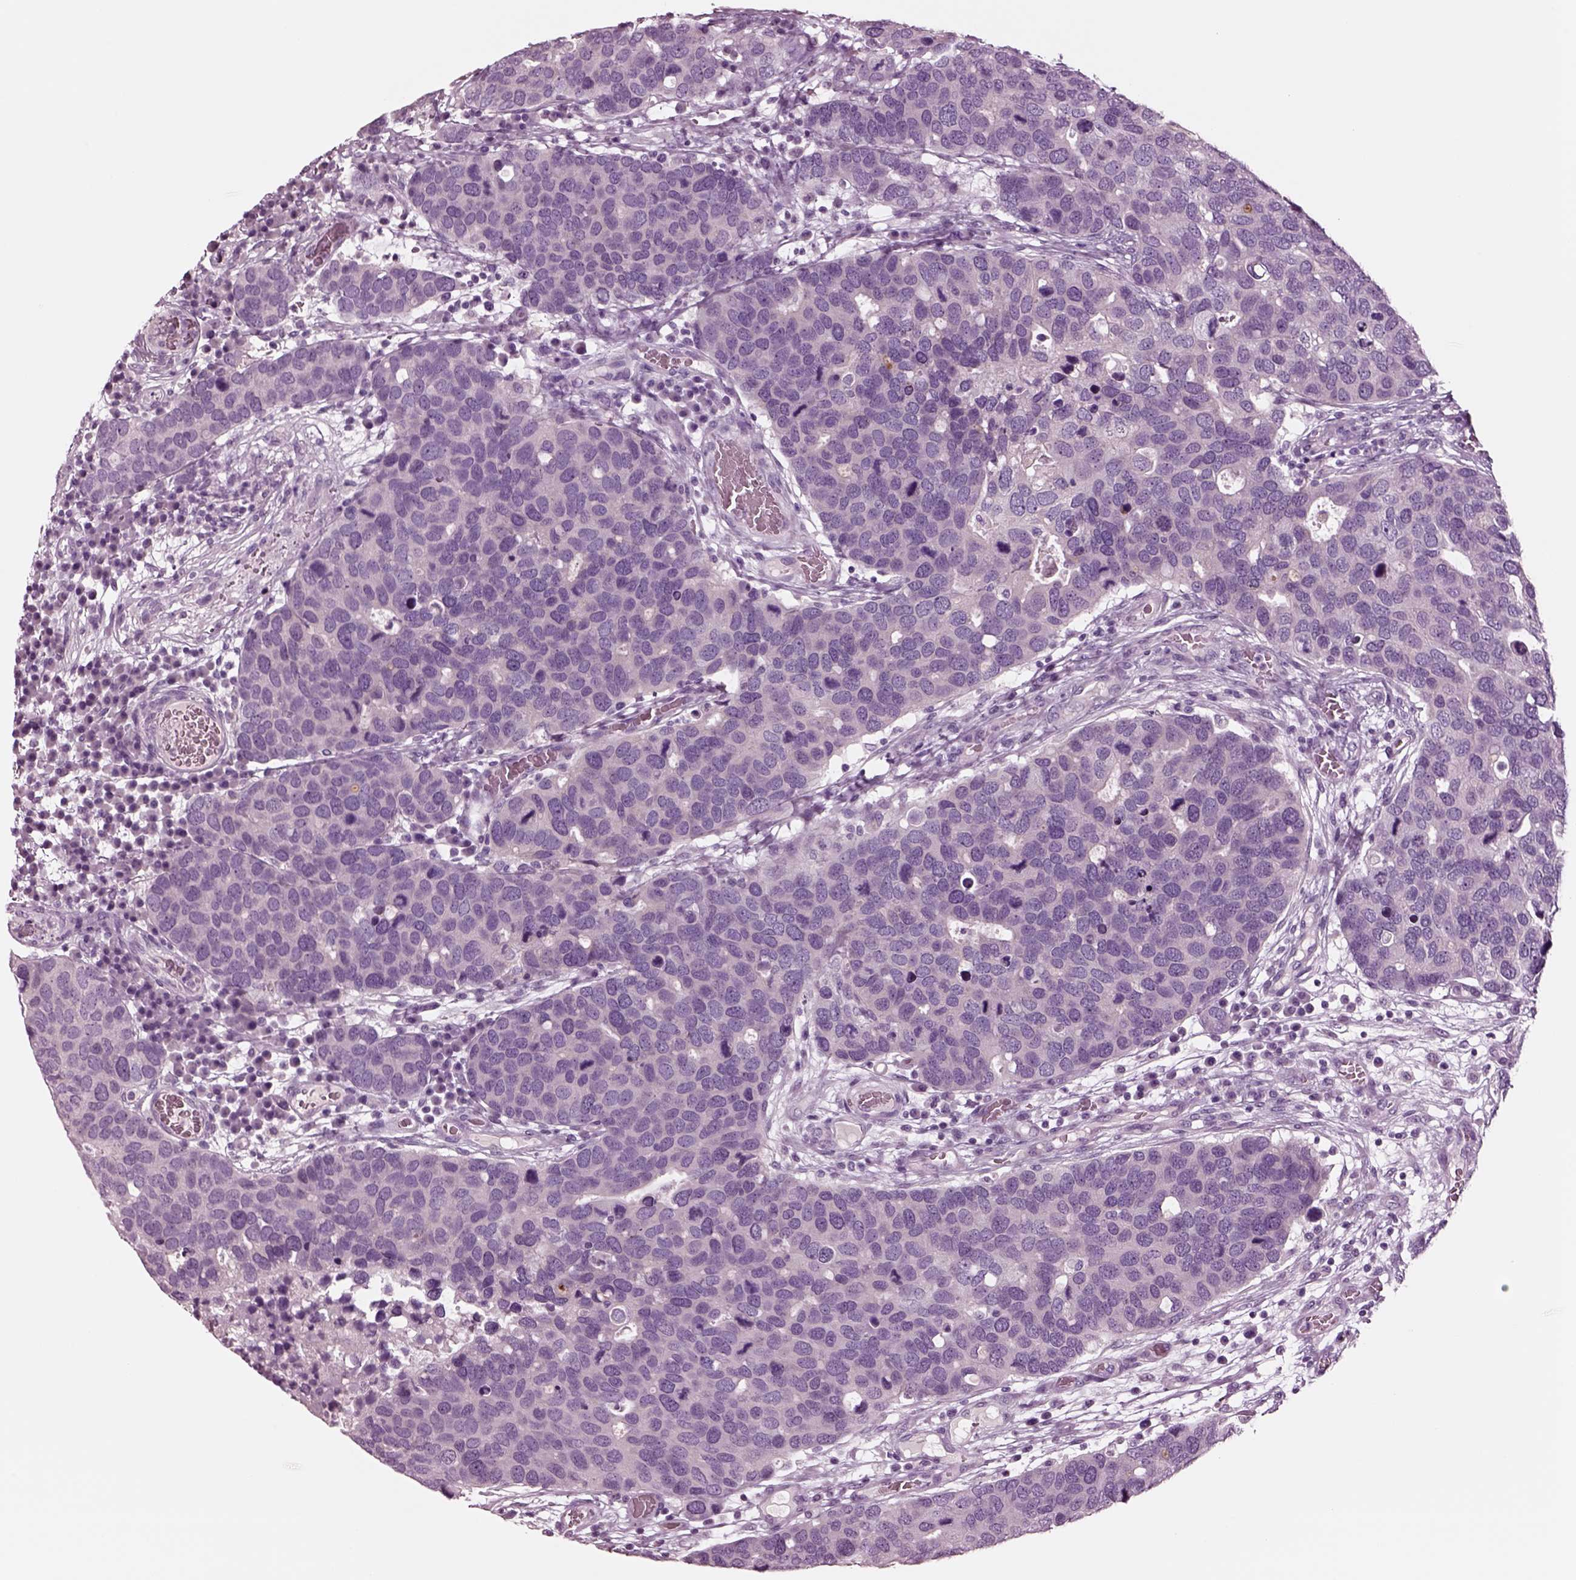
{"staining": {"intensity": "negative", "quantity": "none", "location": "none"}, "tissue": "breast cancer", "cell_type": "Tumor cells", "image_type": "cancer", "snomed": [{"axis": "morphology", "description": "Duct carcinoma"}, {"axis": "topography", "description": "Breast"}], "caption": "The immunohistochemistry (IHC) histopathology image has no significant expression in tumor cells of breast cancer (intraductal carcinoma) tissue.", "gene": "NMRK2", "patient": {"sex": "female", "age": 83}}